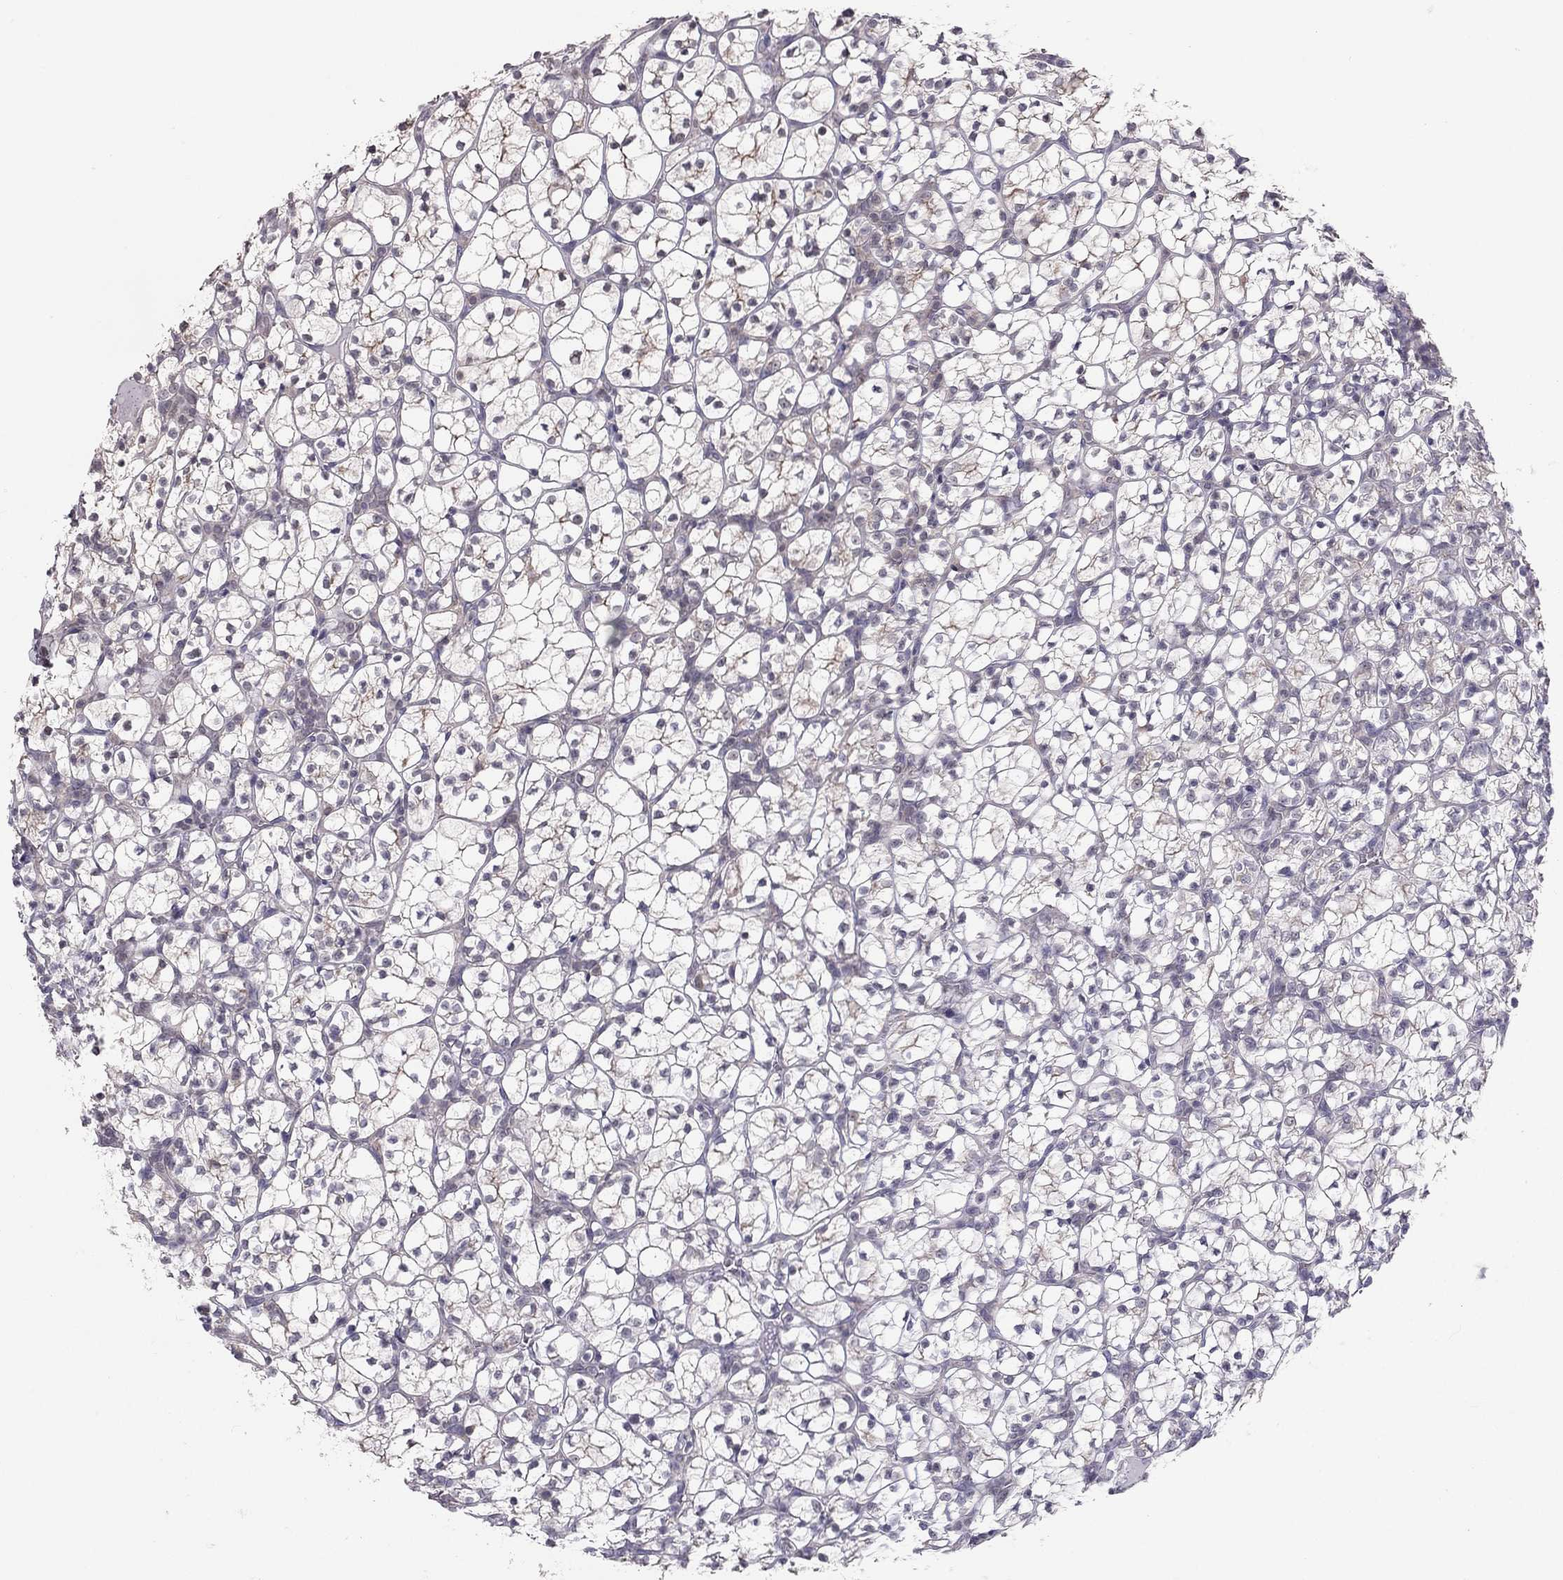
{"staining": {"intensity": "negative", "quantity": "none", "location": "none"}, "tissue": "renal cancer", "cell_type": "Tumor cells", "image_type": "cancer", "snomed": [{"axis": "morphology", "description": "Adenocarcinoma, NOS"}, {"axis": "topography", "description": "Kidney"}], "caption": "Photomicrograph shows no protein positivity in tumor cells of renal cancer tissue.", "gene": "HSF2BP", "patient": {"sex": "female", "age": 89}}